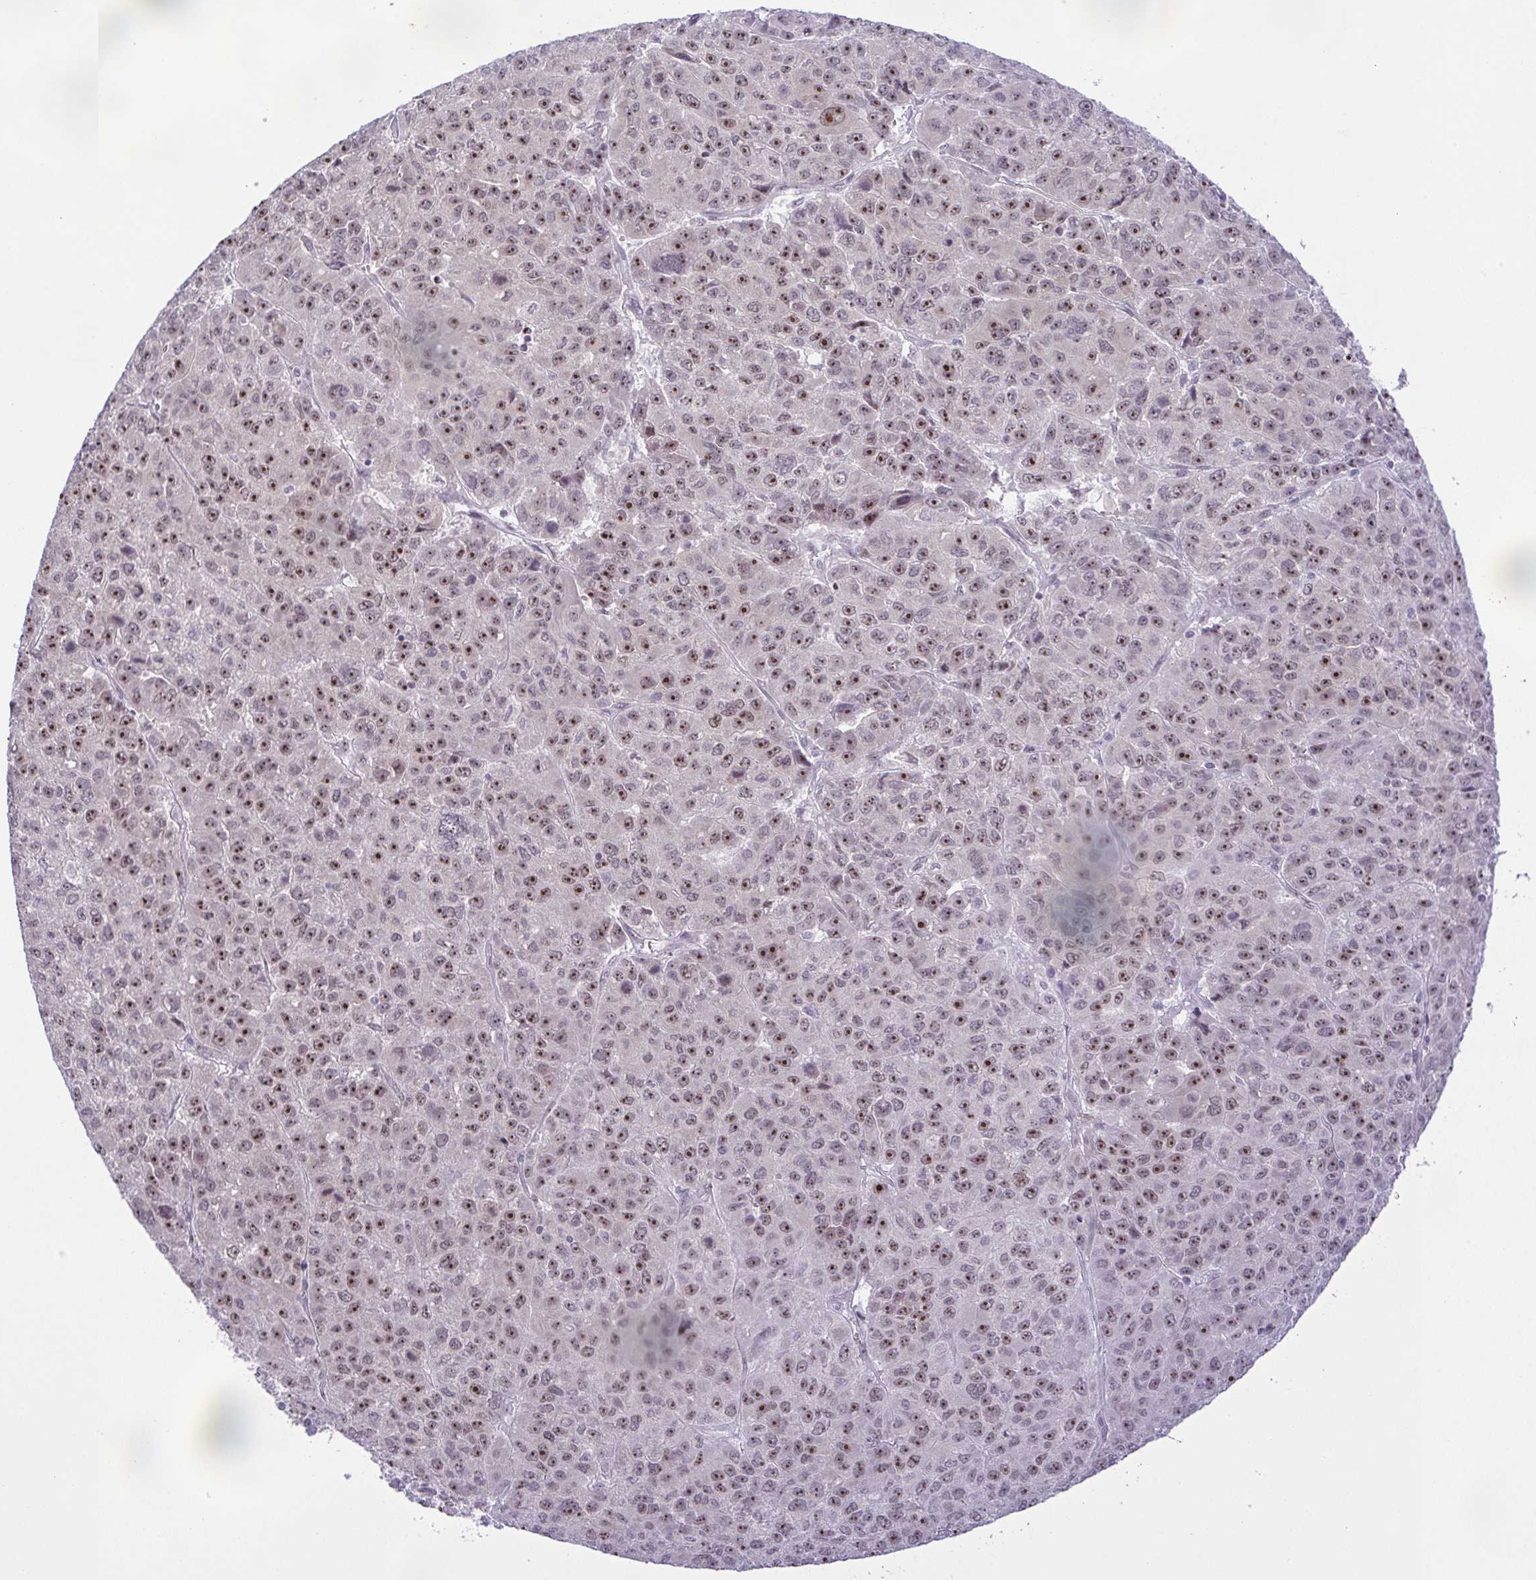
{"staining": {"intensity": "moderate", "quantity": "25%-75%", "location": "nuclear"}, "tissue": "liver cancer", "cell_type": "Tumor cells", "image_type": "cancer", "snomed": [{"axis": "morphology", "description": "Carcinoma, Hepatocellular, NOS"}, {"axis": "topography", "description": "Liver"}], "caption": "Hepatocellular carcinoma (liver) stained with immunohistochemistry (IHC) displays moderate nuclear staining in about 25%-75% of tumor cells. (IHC, brightfield microscopy, high magnification).", "gene": "RSL24D1", "patient": {"sex": "male", "age": 69}}